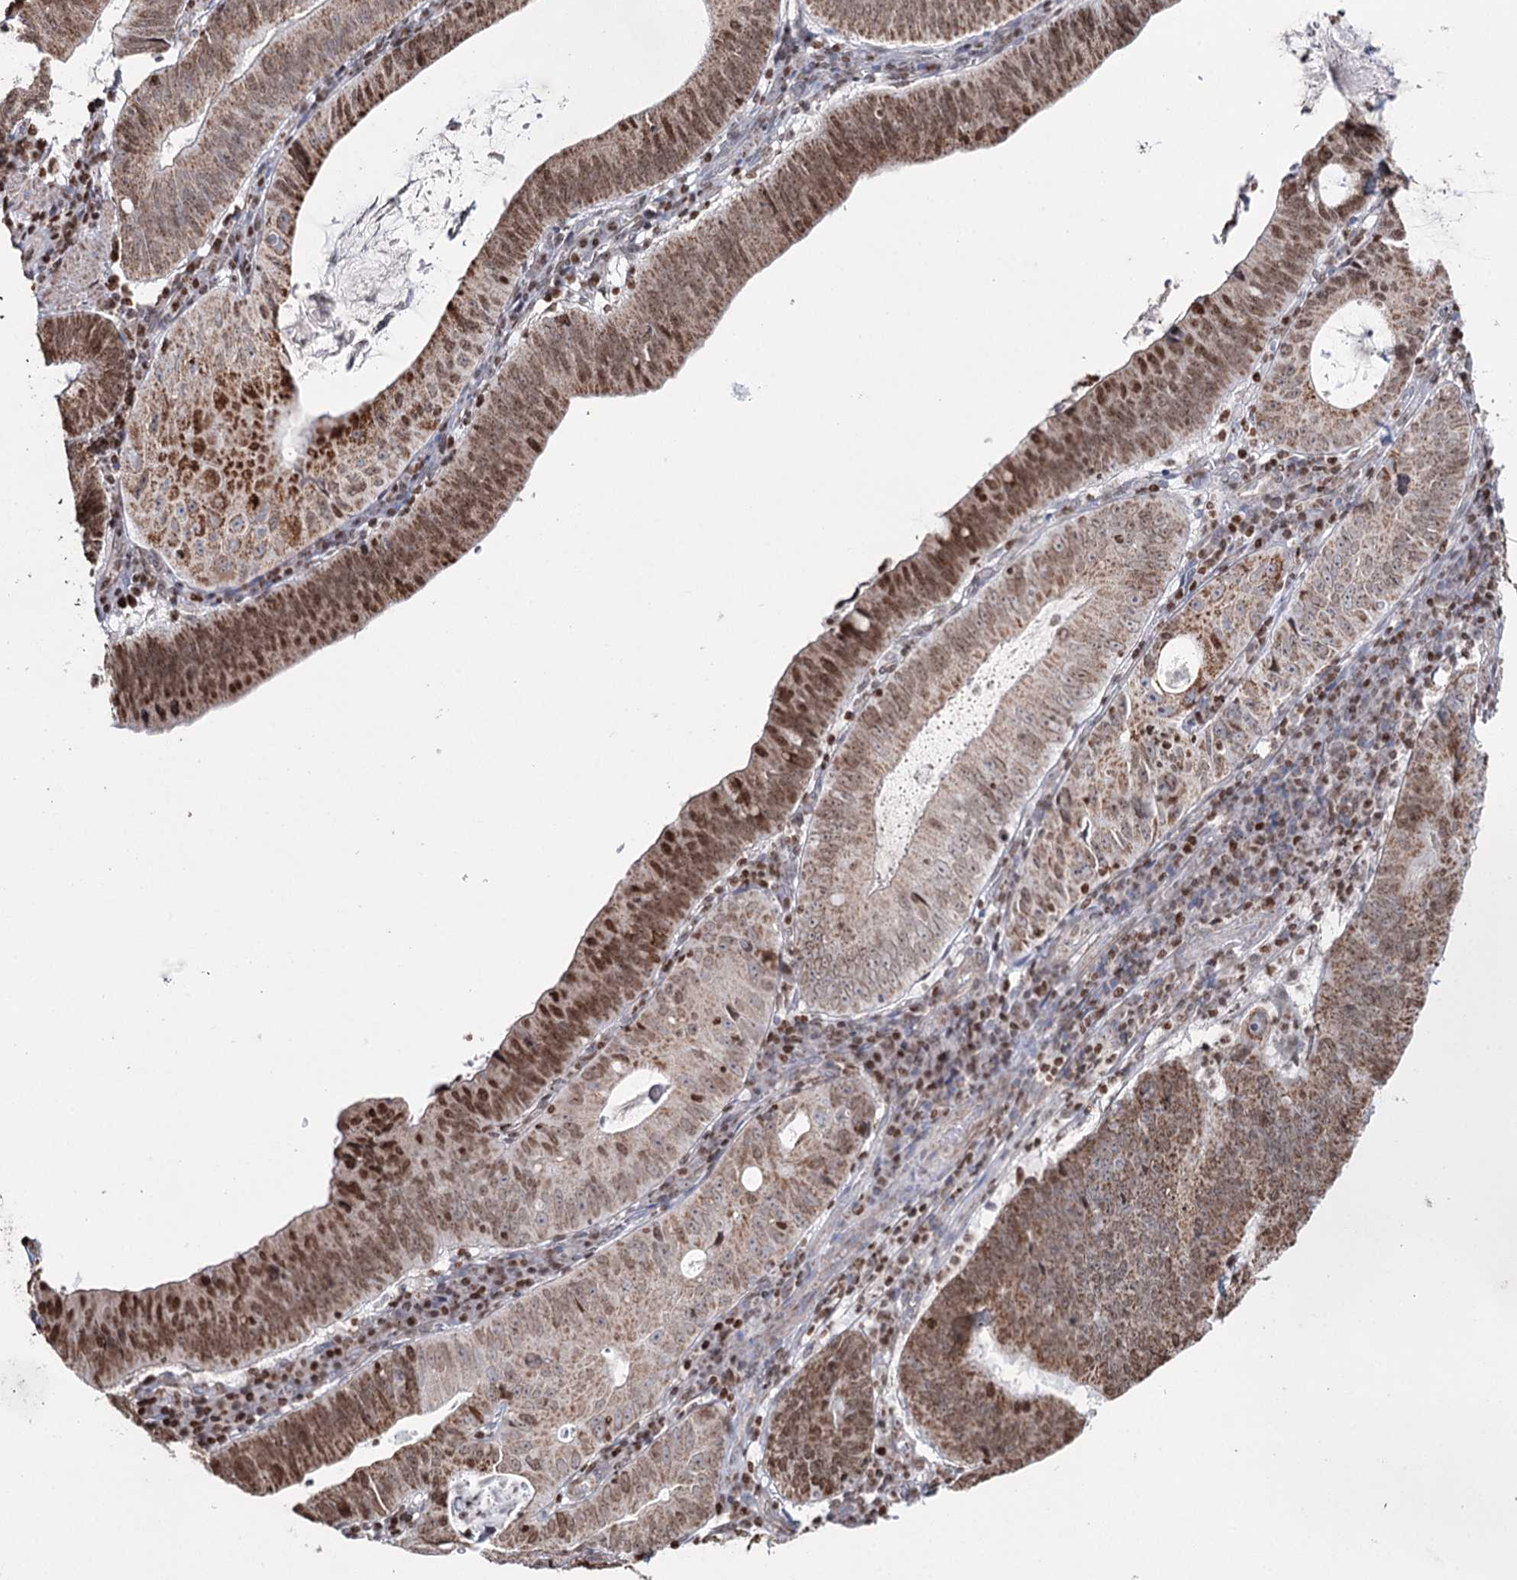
{"staining": {"intensity": "moderate", "quantity": ">75%", "location": "cytoplasmic/membranous,nuclear"}, "tissue": "stomach cancer", "cell_type": "Tumor cells", "image_type": "cancer", "snomed": [{"axis": "morphology", "description": "Adenocarcinoma, NOS"}, {"axis": "topography", "description": "Stomach"}], "caption": "Immunohistochemistry of human adenocarcinoma (stomach) shows medium levels of moderate cytoplasmic/membranous and nuclear staining in about >75% of tumor cells. Using DAB (brown) and hematoxylin (blue) stains, captured at high magnification using brightfield microscopy.", "gene": "PDHX", "patient": {"sex": "male", "age": 59}}